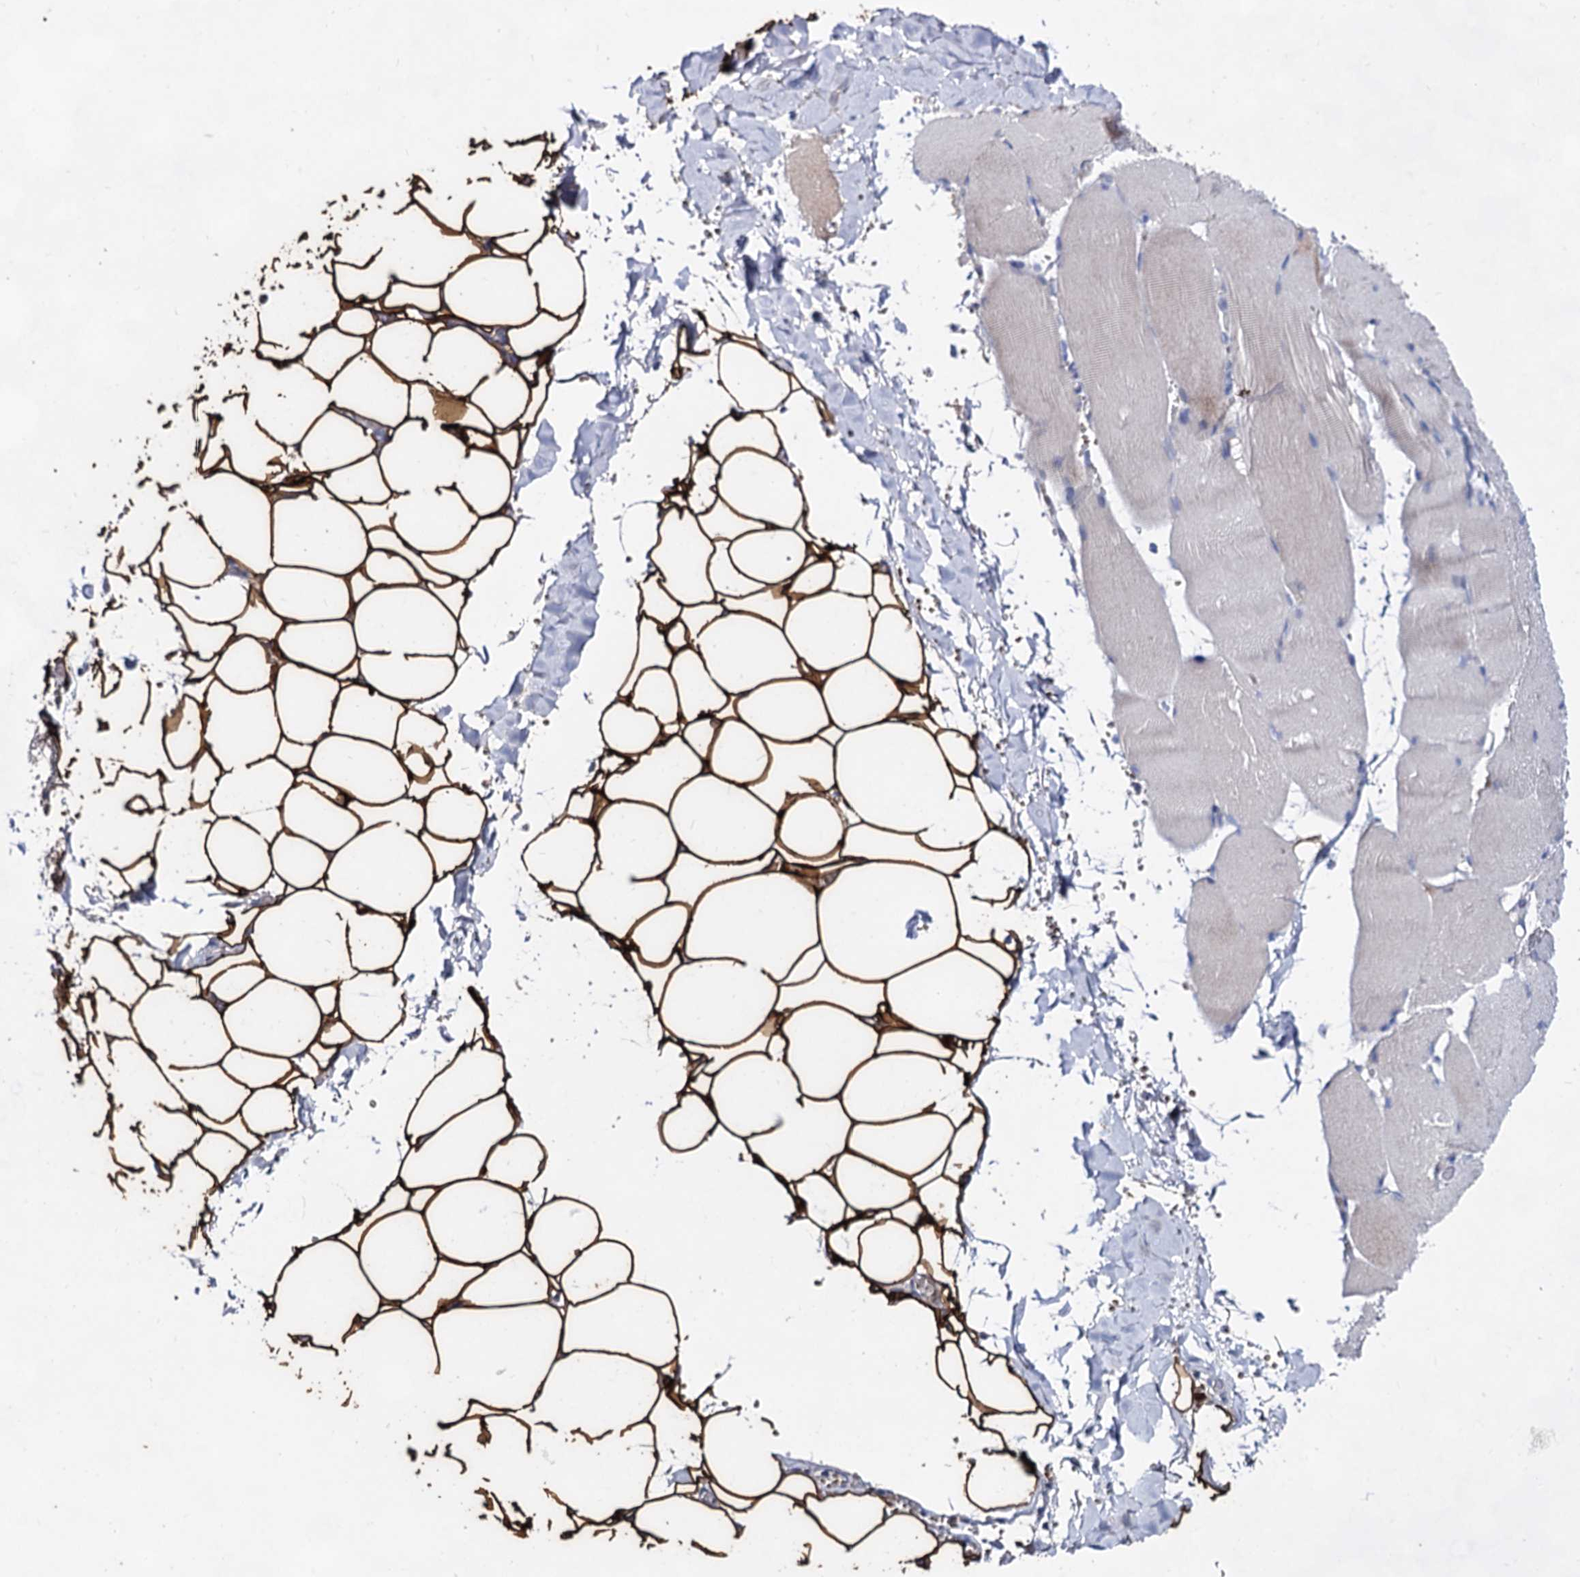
{"staining": {"intensity": "strong", "quantity": ">75%", "location": "cytoplasmic/membranous"}, "tissue": "adipose tissue", "cell_type": "Adipocytes", "image_type": "normal", "snomed": [{"axis": "morphology", "description": "Normal tissue, NOS"}, {"axis": "topography", "description": "Skeletal muscle"}, {"axis": "topography", "description": "Peripheral nerve tissue"}], "caption": "Immunohistochemistry (IHC) histopathology image of benign adipose tissue stained for a protein (brown), which exhibits high levels of strong cytoplasmic/membranous staining in about >75% of adipocytes.", "gene": "PLIN1", "patient": {"sex": "female", "age": 55}}